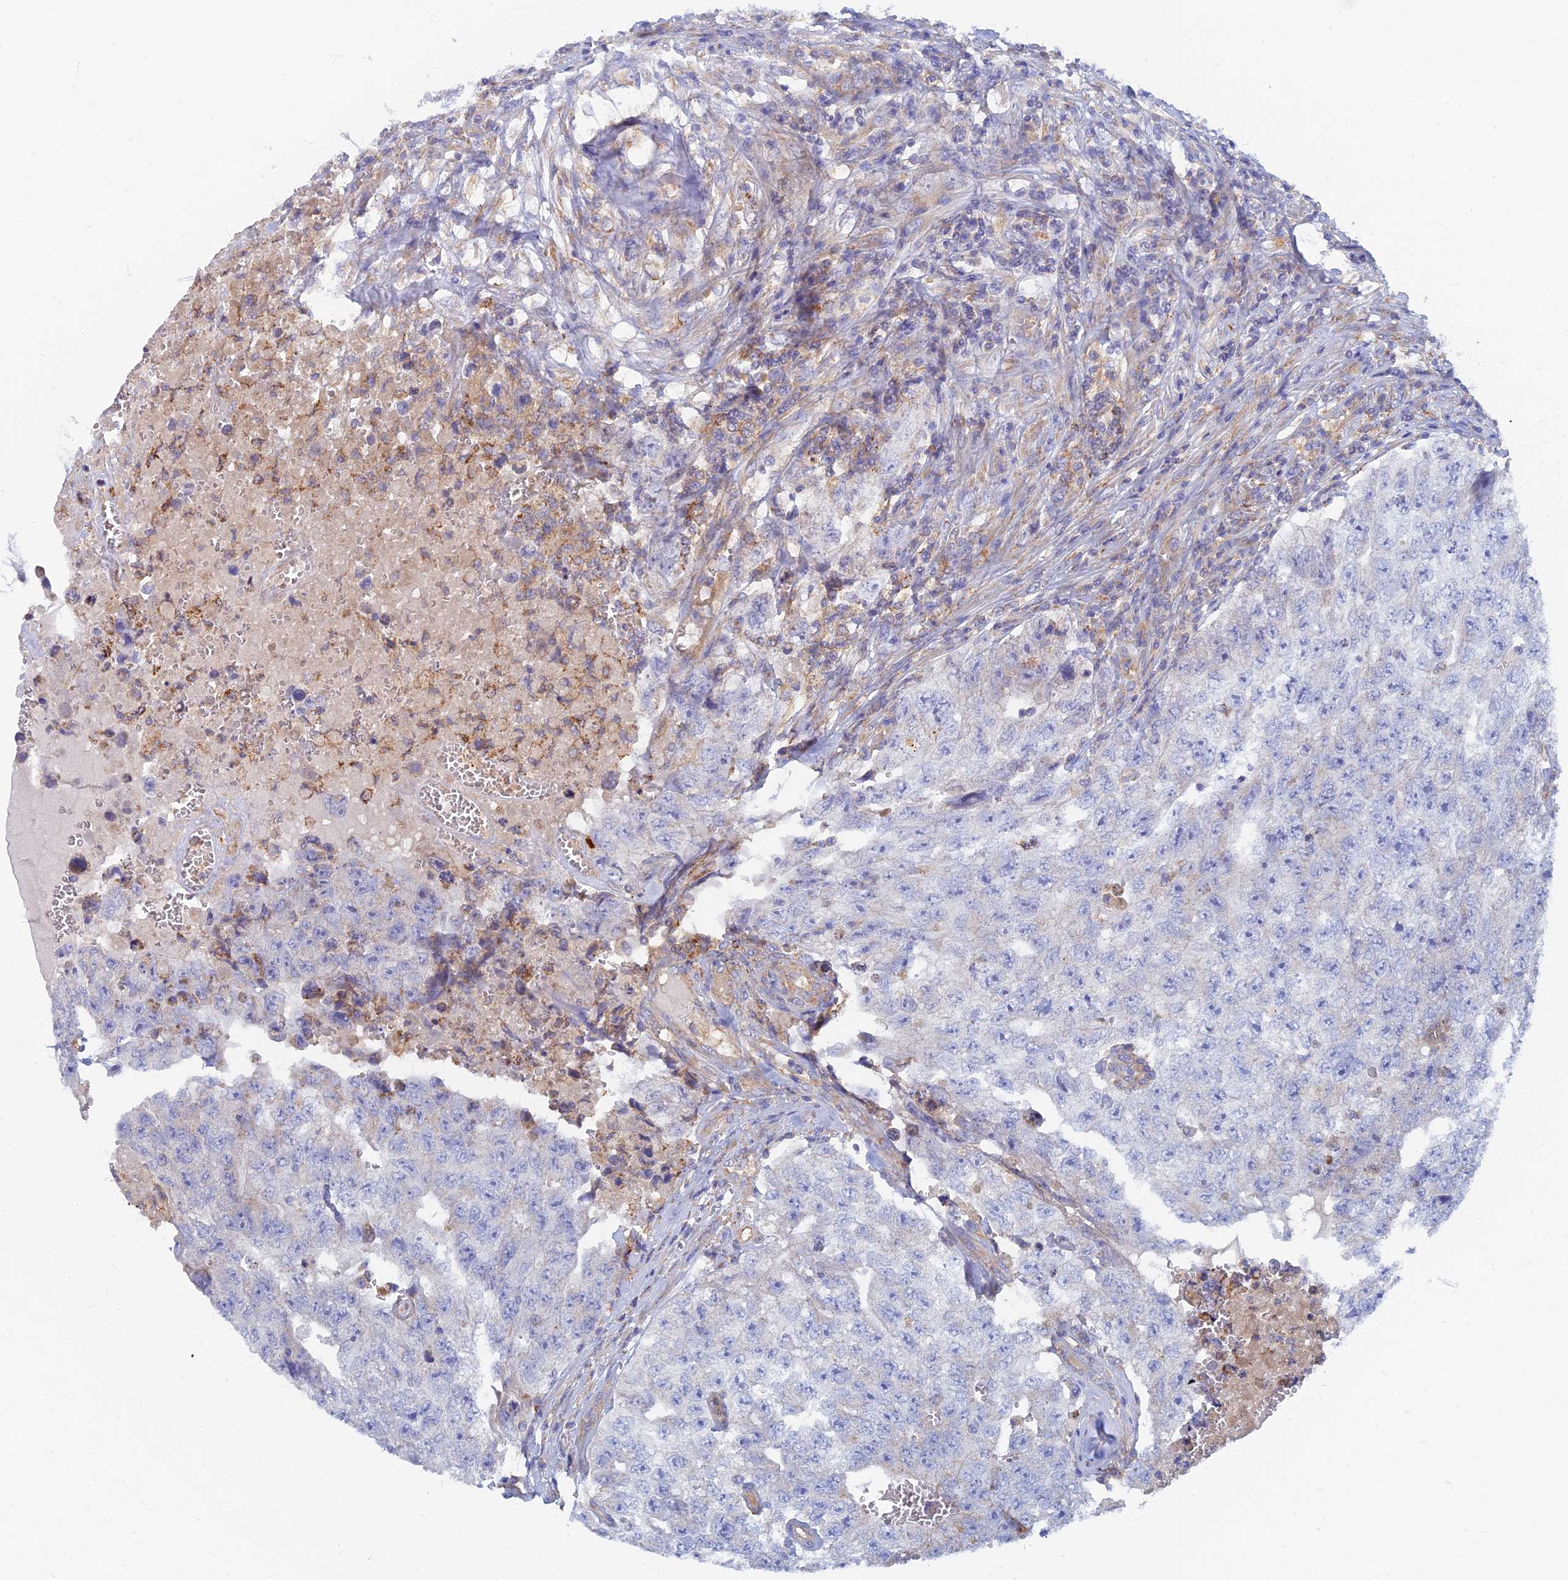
{"staining": {"intensity": "negative", "quantity": "none", "location": "none"}, "tissue": "testis cancer", "cell_type": "Tumor cells", "image_type": "cancer", "snomed": [{"axis": "morphology", "description": "Carcinoma, Embryonal, NOS"}, {"axis": "topography", "description": "Testis"}], "caption": "DAB (3,3'-diaminobenzidine) immunohistochemical staining of testis embryonal carcinoma displays no significant expression in tumor cells. (IHC, brightfield microscopy, high magnification).", "gene": "TMEM44", "patient": {"sex": "male", "age": 17}}